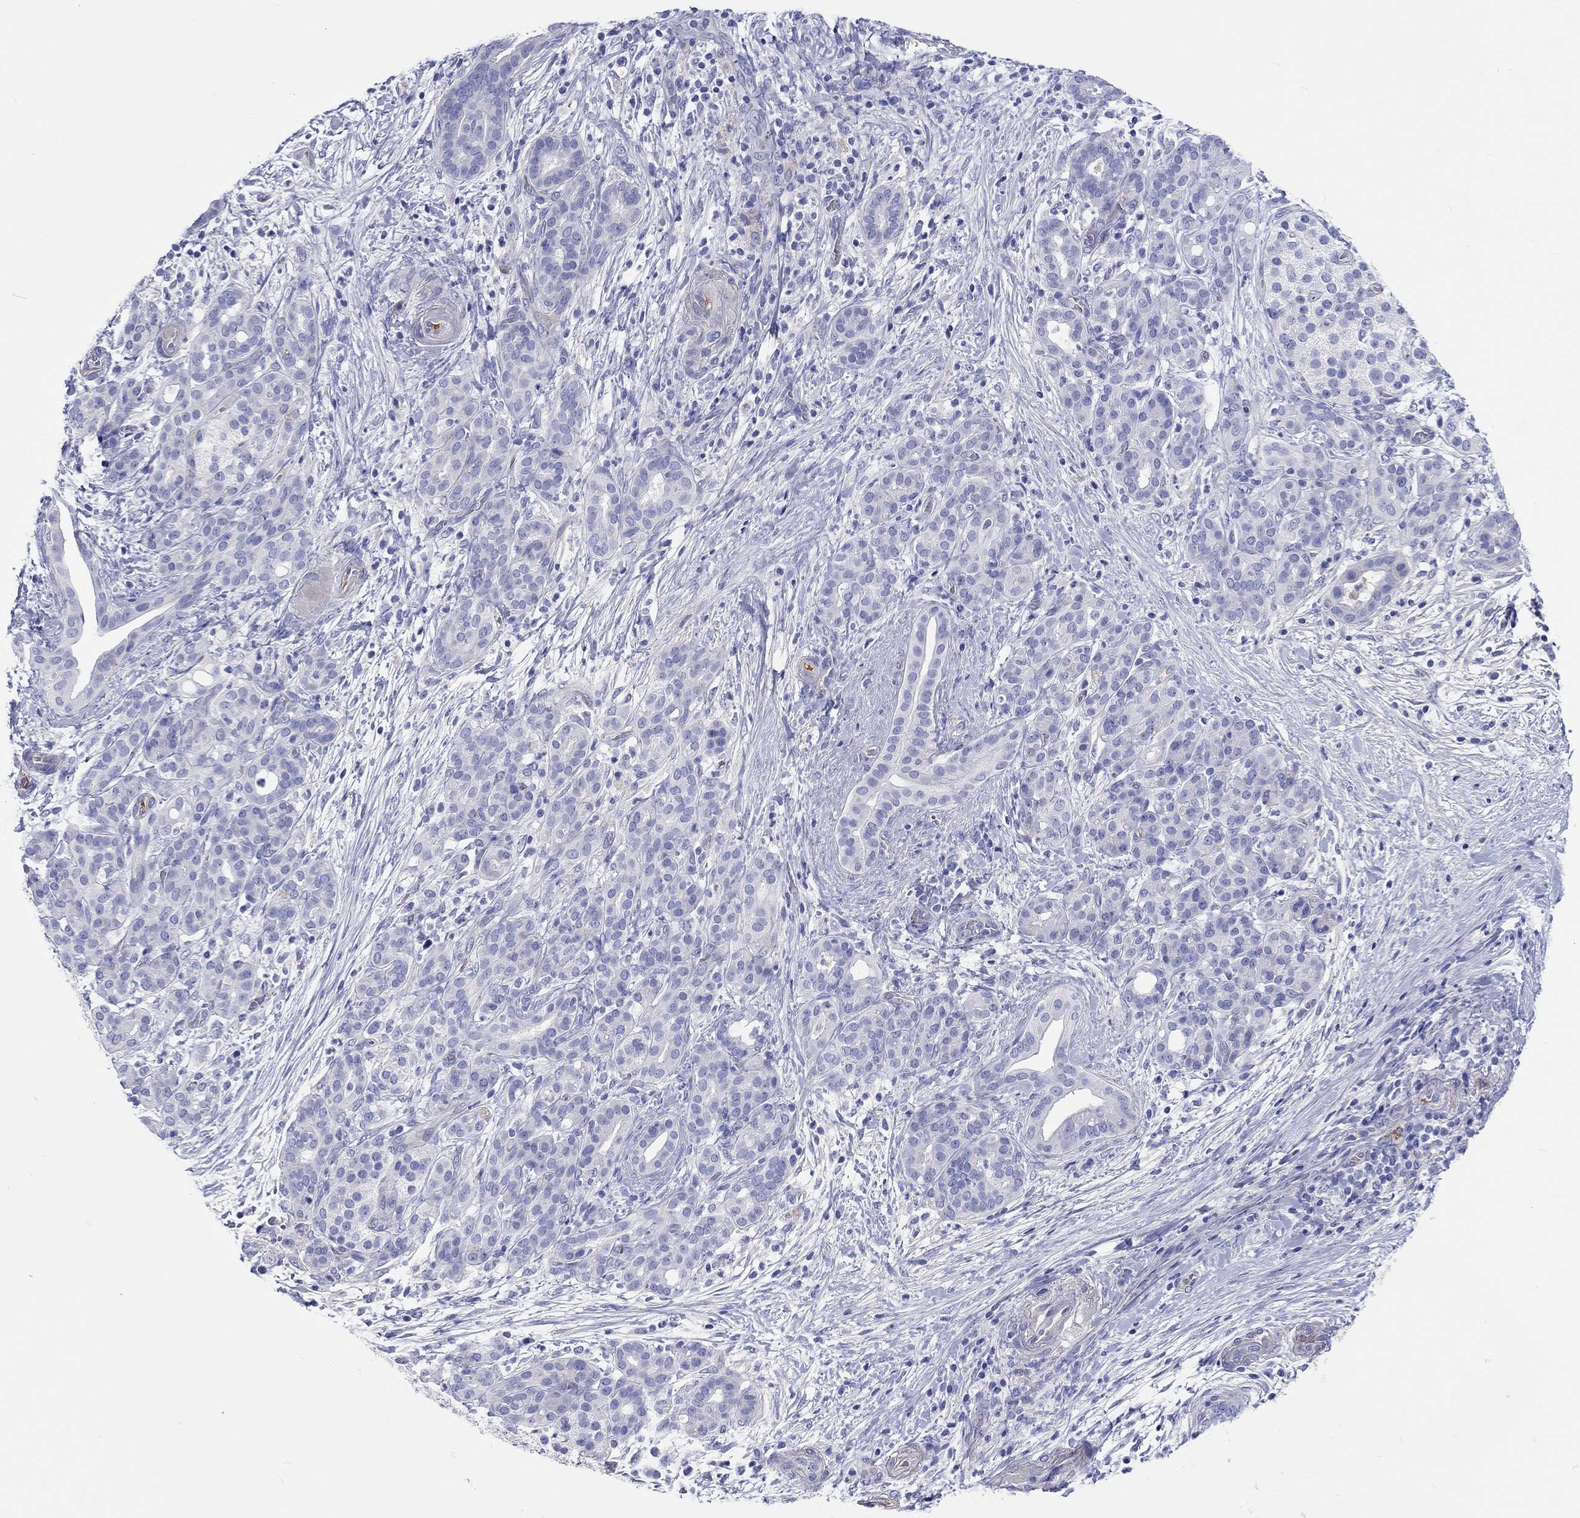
{"staining": {"intensity": "negative", "quantity": "none", "location": "none"}, "tissue": "pancreatic cancer", "cell_type": "Tumor cells", "image_type": "cancer", "snomed": [{"axis": "morphology", "description": "Adenocarcinoma, NOS"}, {"axis": "topography", "description": "Pancreas"}], "caption": "Pancreatic cancer was stained to show a protein in brown. There is no significant positivity in tumor cells.", "gene": "CDY2B", "patient": {"sex": "male", "age": 44}}